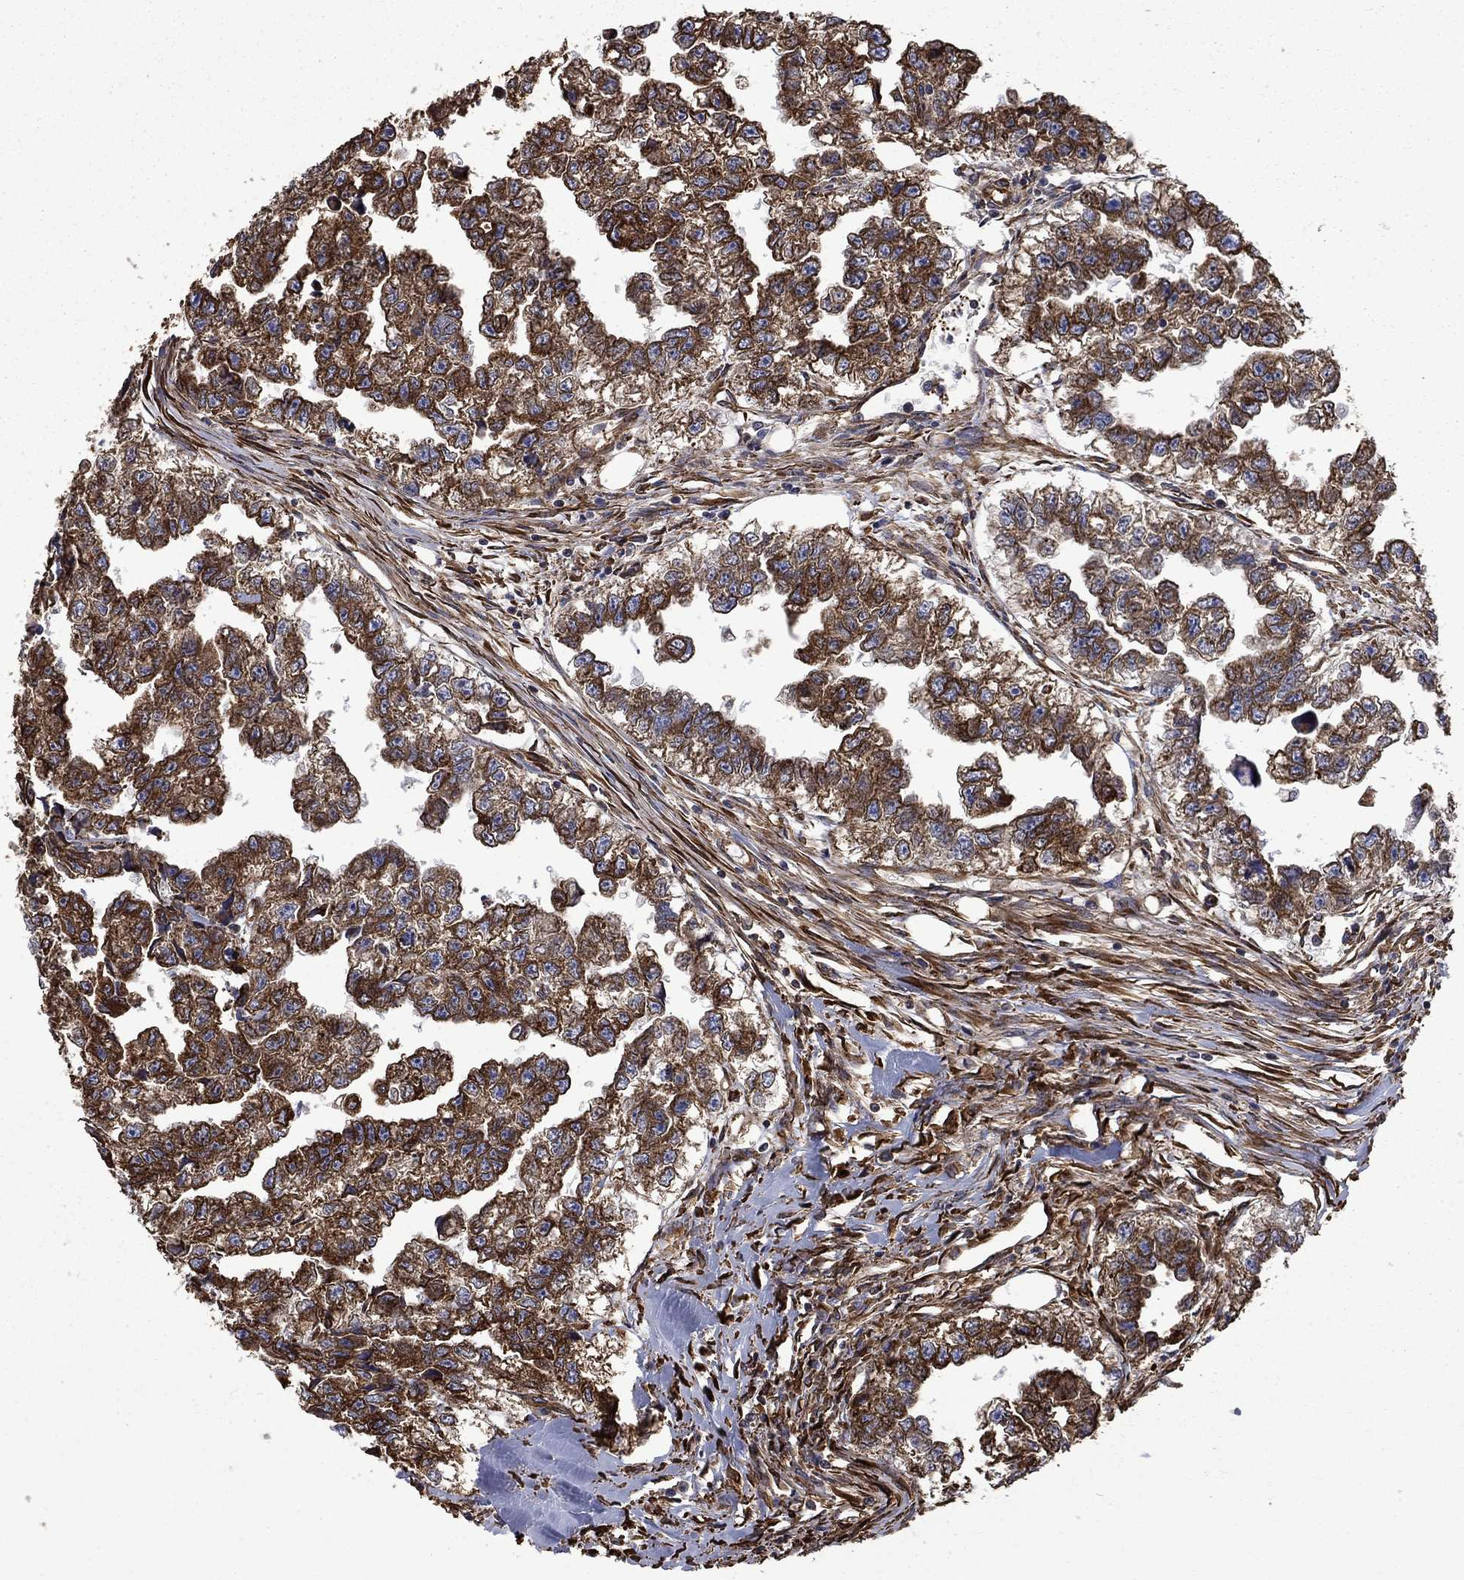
{"staining": {"intensity": "strong", "quantity": ">75%", "location": "cytoplasmic/membranous"}, "tissue": "testis cancer", "cell_type": "Tumor cells", "image_type": "cancer", "snomed": [{"axis": "morphology", "description": "Carcinoma, Embryonal, NOS"}, {"axis": "morphology", "description": "Teratoma, malignant, NOS"}, {"axis": "topography", "description": "Testis"}], "caption": "A high amount of strong cytoplasmic/membranous staining is appreciated in approximately >75% of tumor cells in testis cancer (malignant teratoma) tissue. (Stains: DAB in brown, nuclei in blue, Microscopy: brightfield microscopy at high magnification).", "gene": "CUTC", "patient": {"sex": "male", "age": 44}}